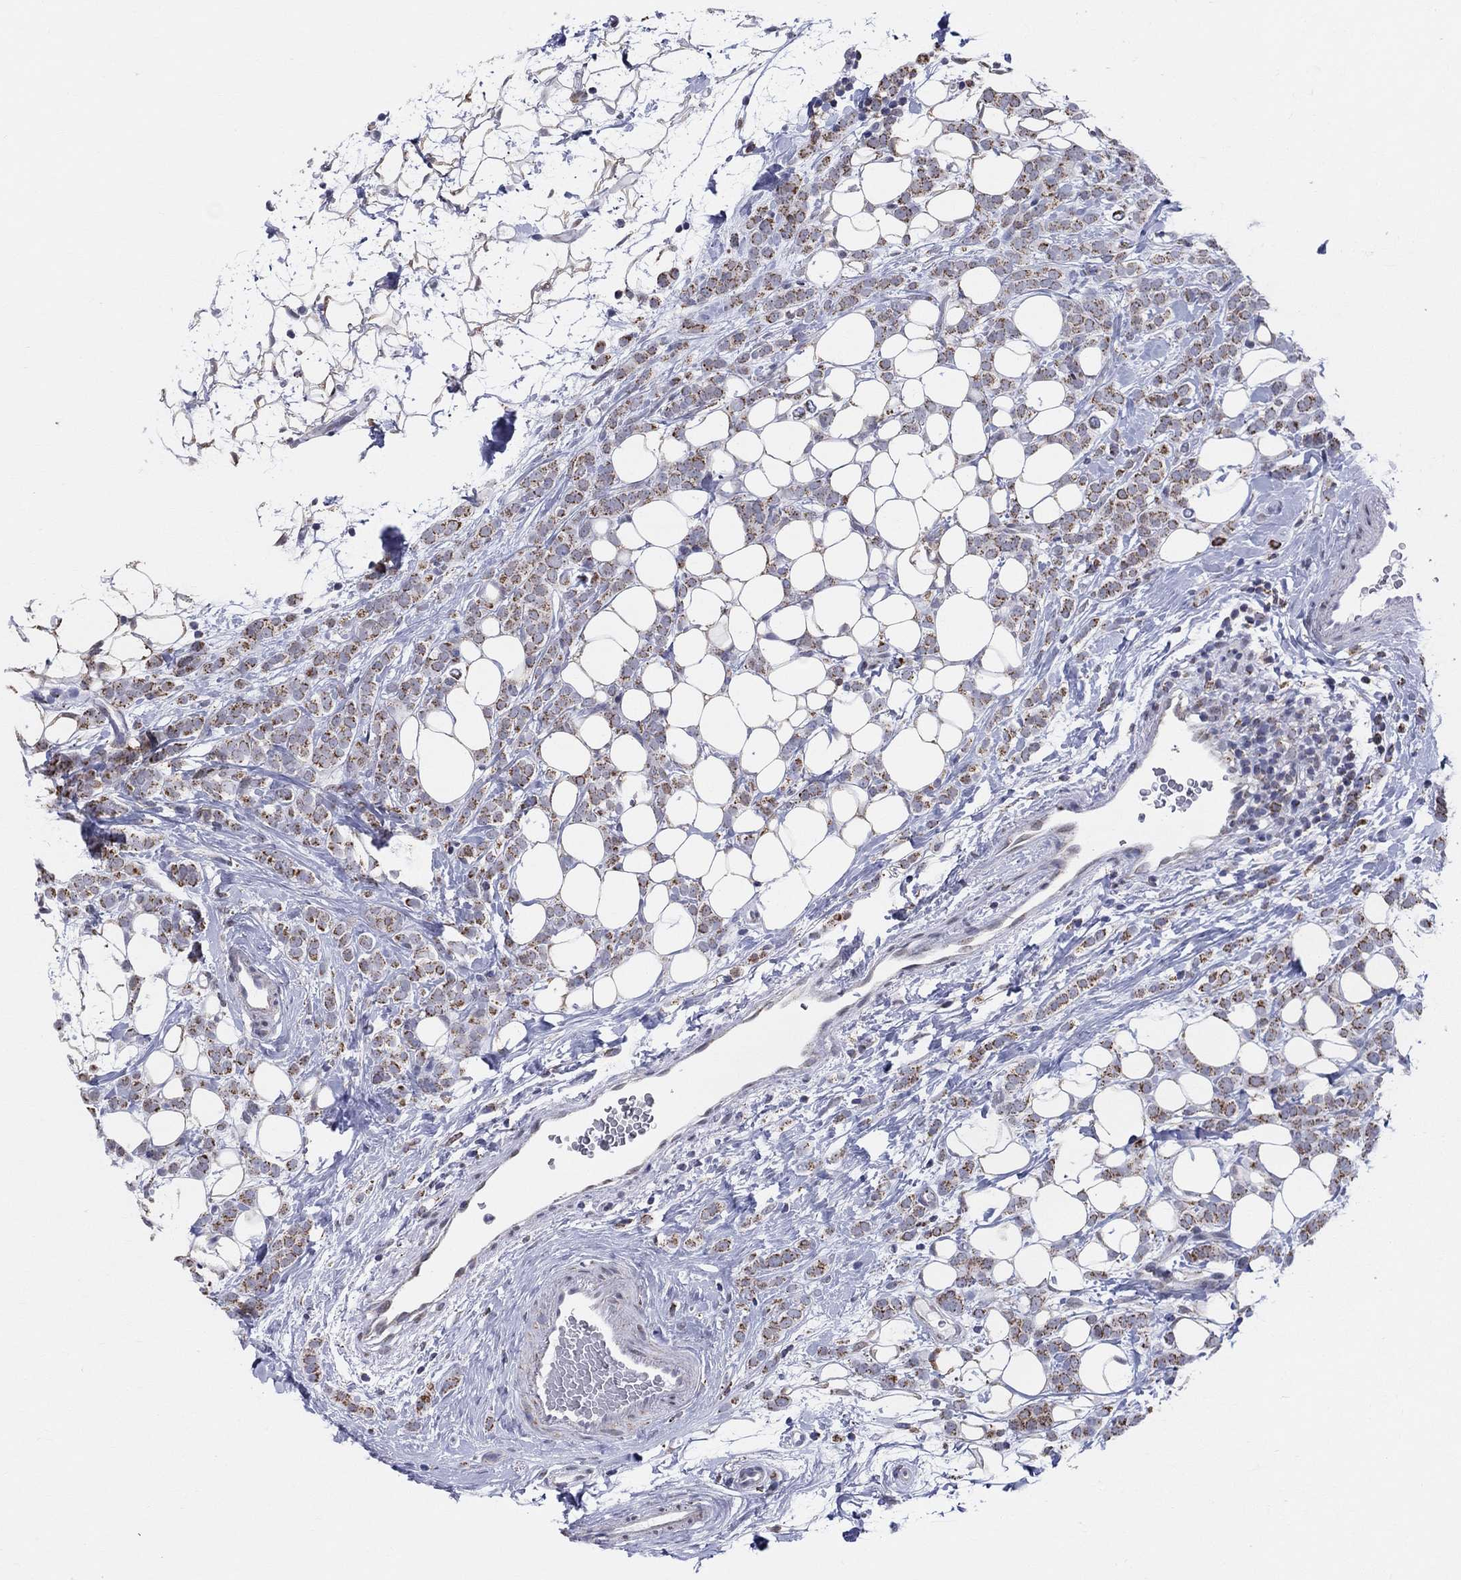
{"staining": {"intensity": "strong", "quantity": ">75%", "location": "cytoplasmic/membranous"}, "tissue": "breast cancer", "cell_type": "Tumor cells", "image_type": "cancer", "snomed": [{"axis": "morphology", "description": "Lobular carcinoma"}, {"axis": "topography", "description": "Breast"}], "caption": "Strong cytoplasmic/membranous expression is identified in approximately >75% of tumor cells in lobular carcinoma (breast).", "gene": "KISS1R", "patient": {"sex": "female", "age": 49}}